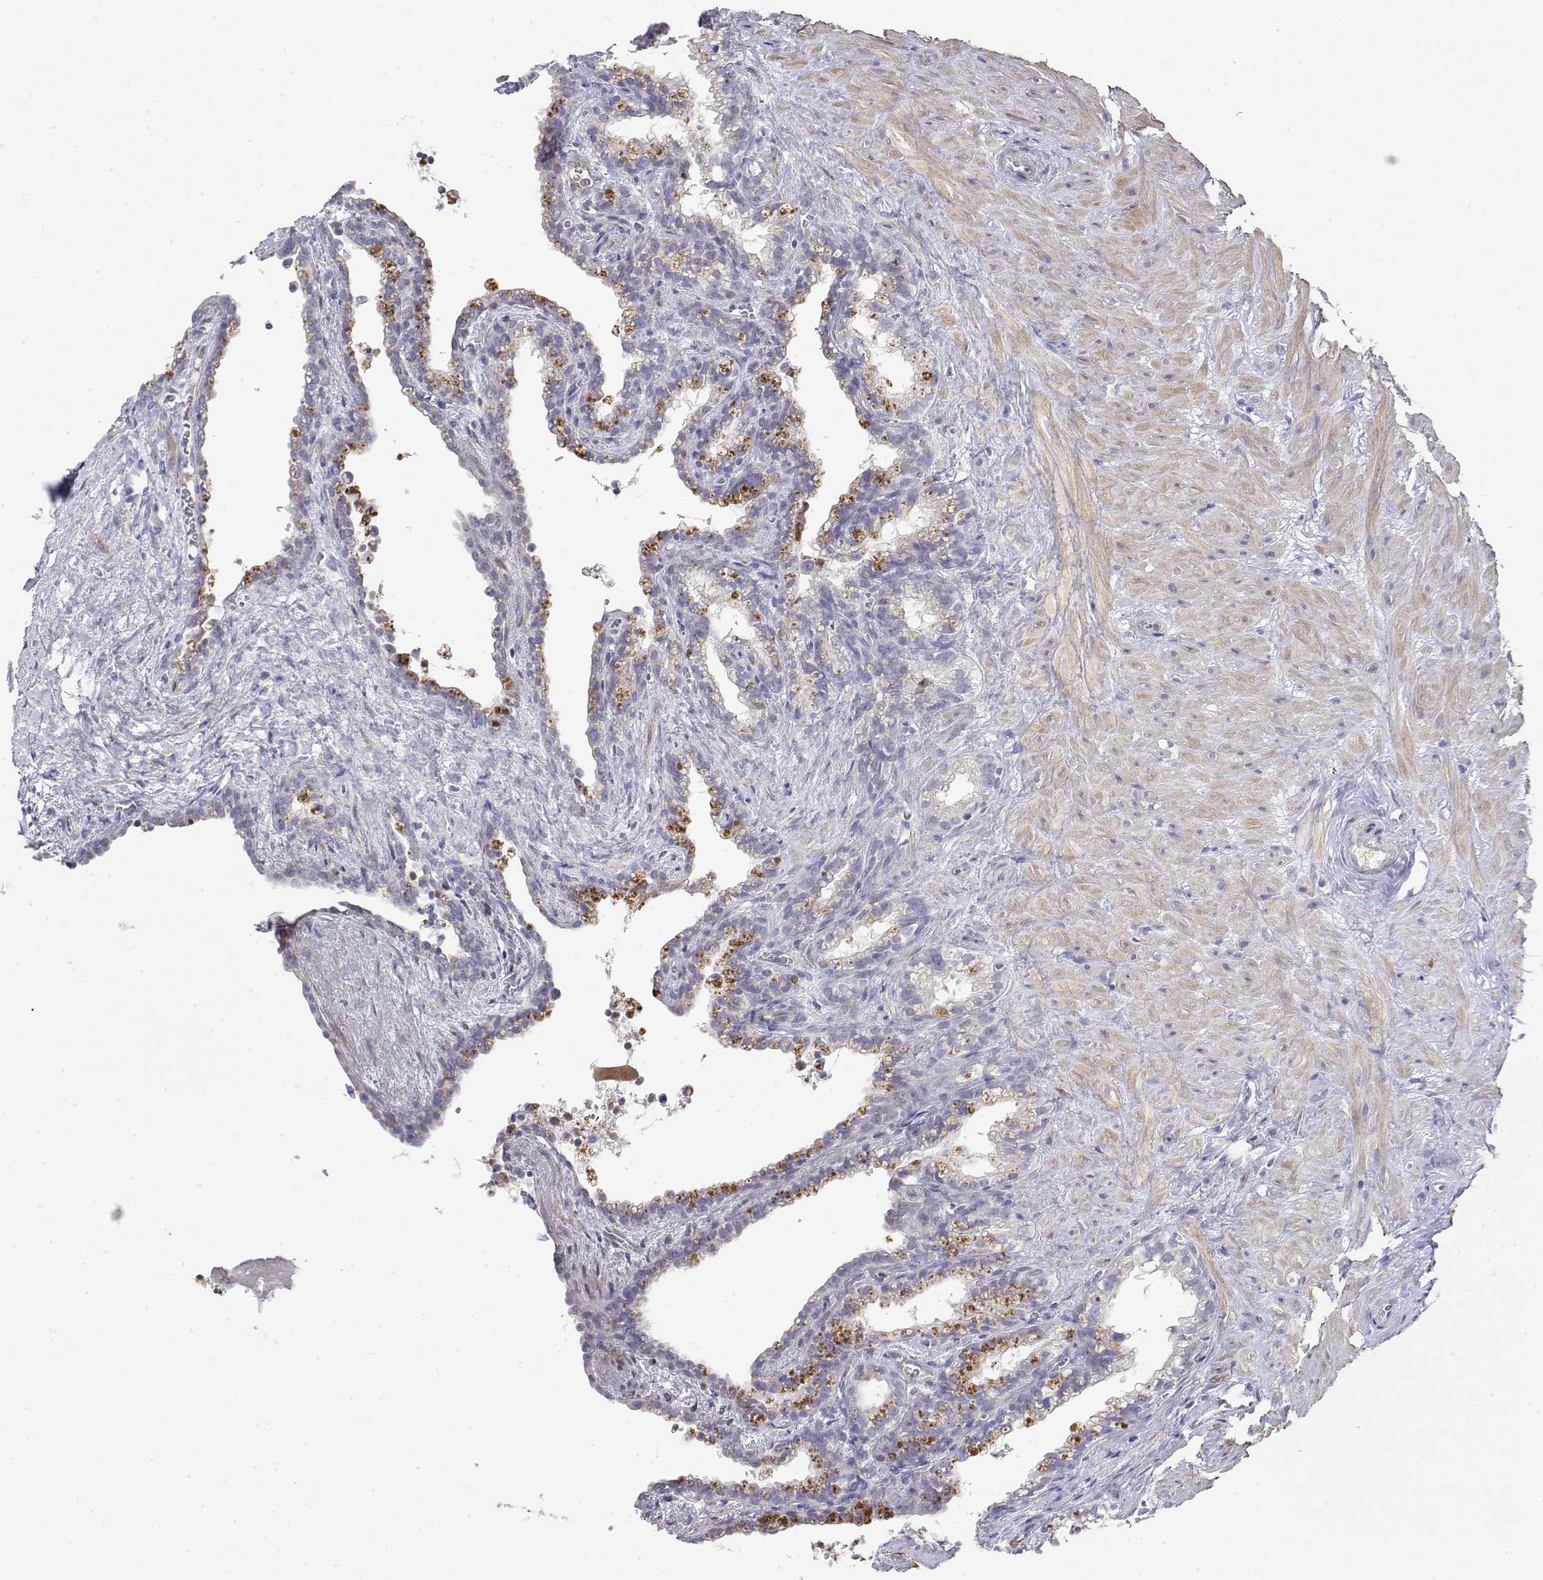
{"staining": {"intensity": "moderate", "quantity": "<25%", "location": "cytoplasmic/membranous"}, "tissue": "seminal vesicle", "cell_type": "Glandular cells", "image_type": "normal", "snomed": [{"axis": "morphology", "description": "Normal tissue, NOS"}, {"axis": "morphology", "description": "Urothelial carcinoma, NOS"}, {"axis": "topography", "description": "Urinary bladder"}, {"axis": "topography", "description": "Seminal veicle"}], "caption": "Protein analysis of unremarkable seminal vesicle reveals moderate cytoplasmic/membranous staining in approximately <25% of glandular cells.", "gene": "GGACT", "patient": {"sex": "male", "age": 76}}